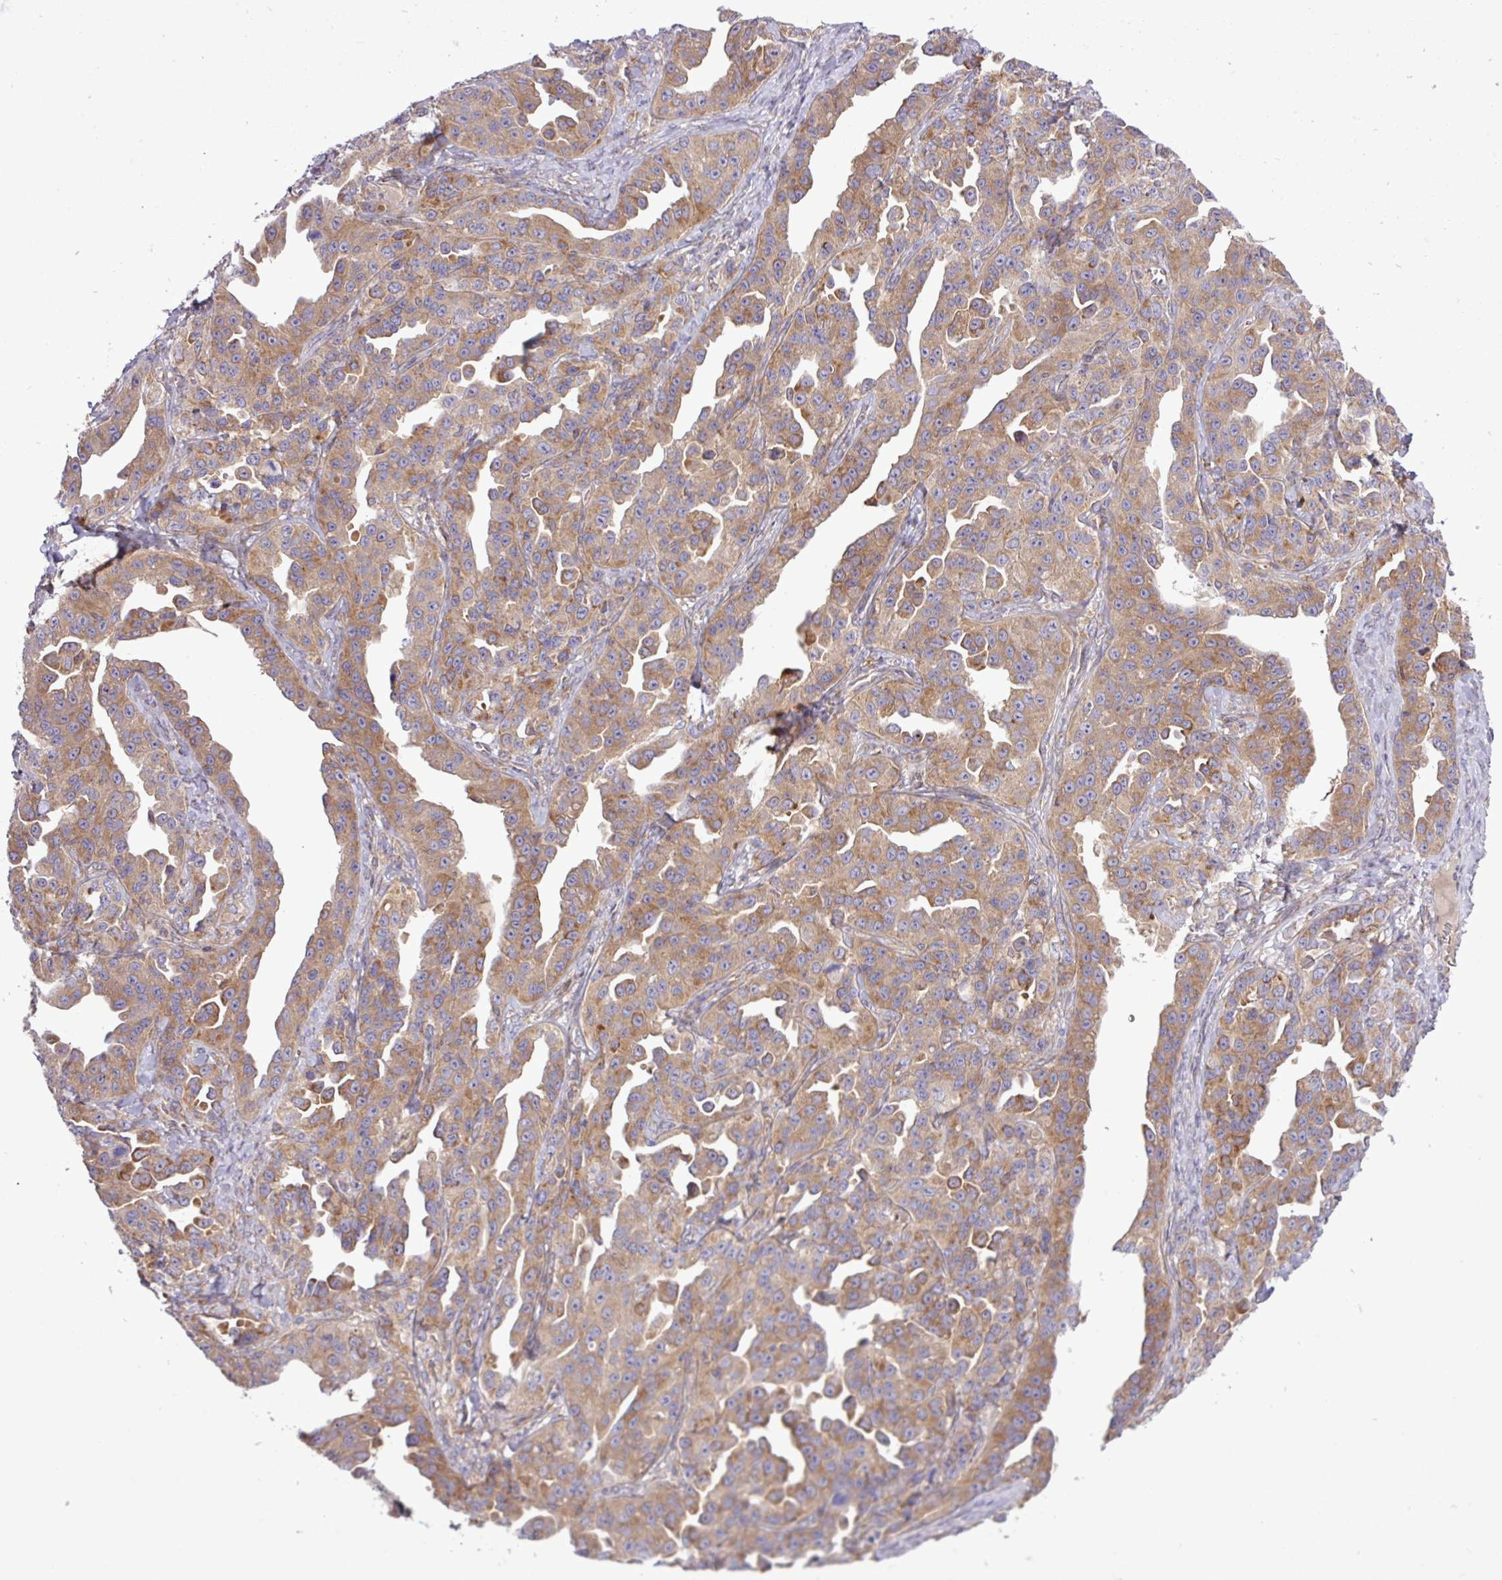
{"staining": {"intensity": "moderate", "quantity": ">75%", "location": "cytoplasmic/membranous"}, "tissue": "ovarian cancer", "cell_type": "Tumor cells", "image_type": "cancer", "snomed": [{"axis": "morphology", "description": "Cystadenocarcinoma, serous, NOS"}, {"axis": "topography", "description": "Ovary"}], "caption": "Immunohistochemistry (IHC) (DAB (3,3'-diaminobenzidine)) staining of ovarian cancer (serous cystadenocarcinoma) exhibits moderate cytoplasmic/membranous protein staining in about >75% of tumor cells. Immunohistochemistry (IHC) stains the protein in brown and the nuclei are stained blue.", "gene": "FAM222B", "patient": {"sex": "female", "age": 75}}